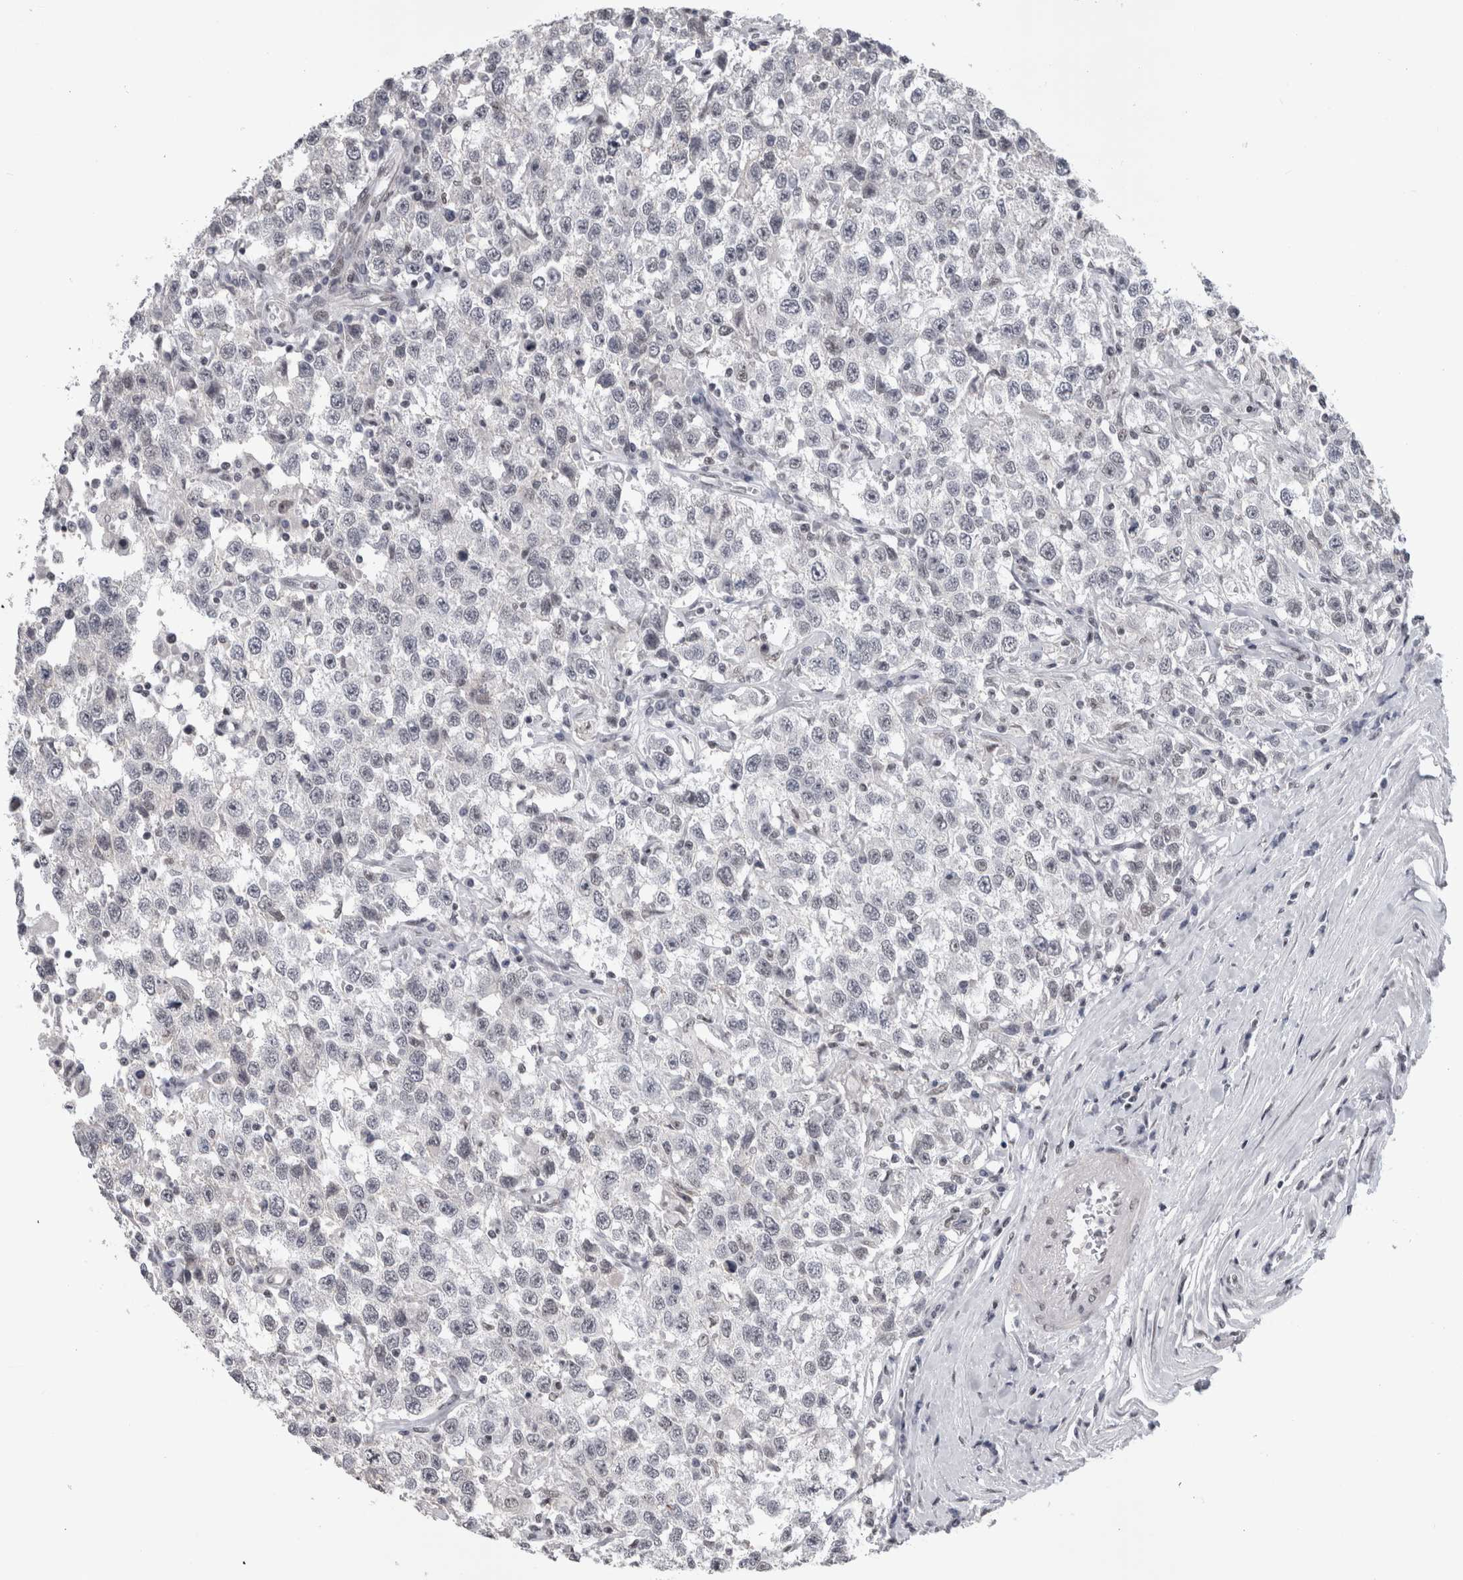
{"staining": {"intensity": "negative", "quantity": "none", "location": "none"}, "tissue": "testis cancer", "cell_type": "Tumor cells", "image_type": "cancer", "snomed": [{"axis": "morphology", "description": "Seminoma, NOS"}, {"axis": "topography", "description": "Testis"}], "caption": "Micrograph shows no protein expression in tumor cells of seminoma (testis) tissue.", "gene": "ARID4B", "patient": {"sex": "male", "age": 41}}